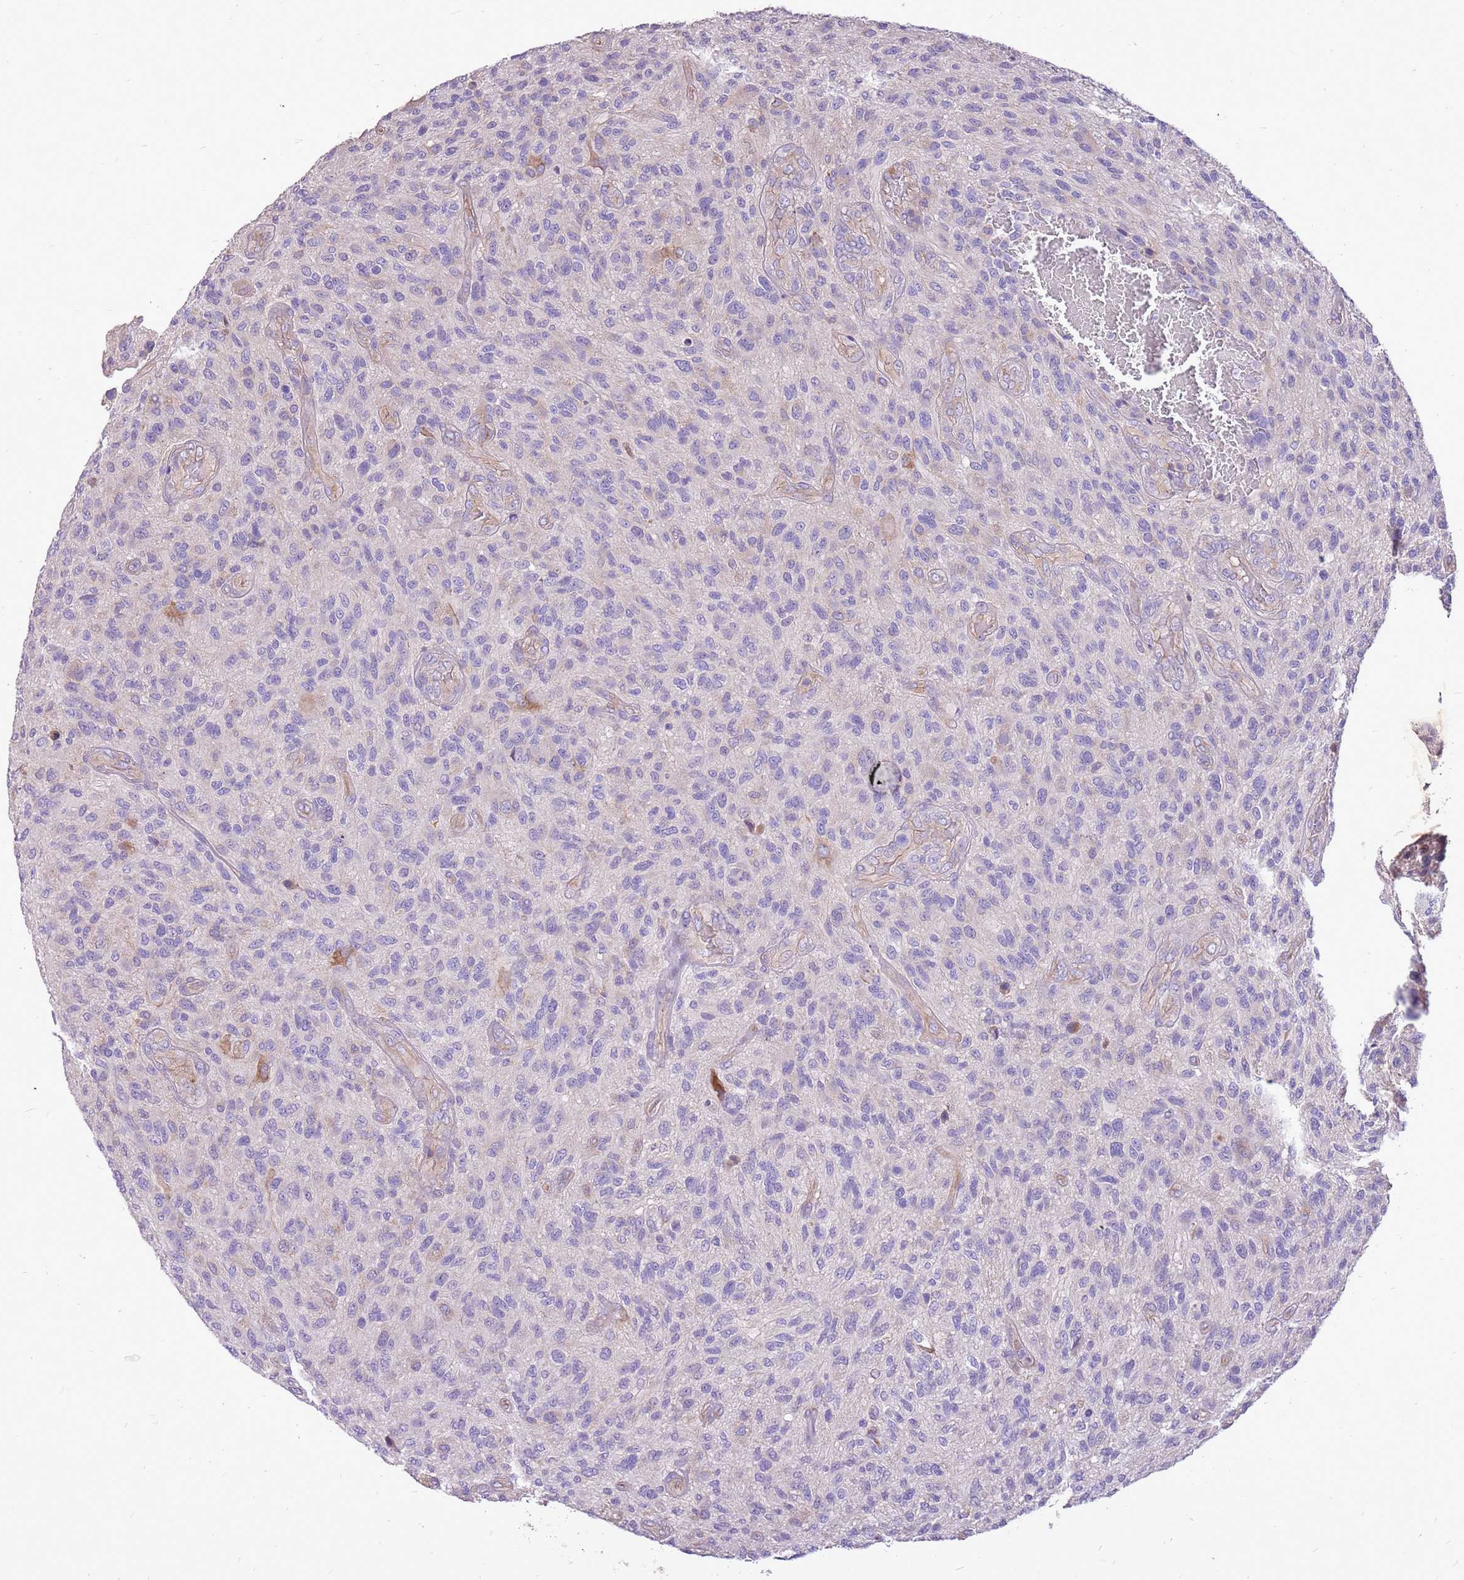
{"staining": {"intensity": "negative", "quantity": "none", "location": "none"}, "tissue": "glioma", "cell_type": "Tumor cells", "image_type": "cancer", "snomed": [{"axis": "morphology", "description": "Glioma, malignant, High grade"}, {"axis": "topography", "description": "Brain"}], "caption": "An immunohistochemistry (IHC) photomicrograph of high-grade glioma (malignant) is shown. There is no staining in tumor cells of high-grade glioma (malignant).", "gene": "WASHC4", "patient": {"sex": "male", "age": 47}}